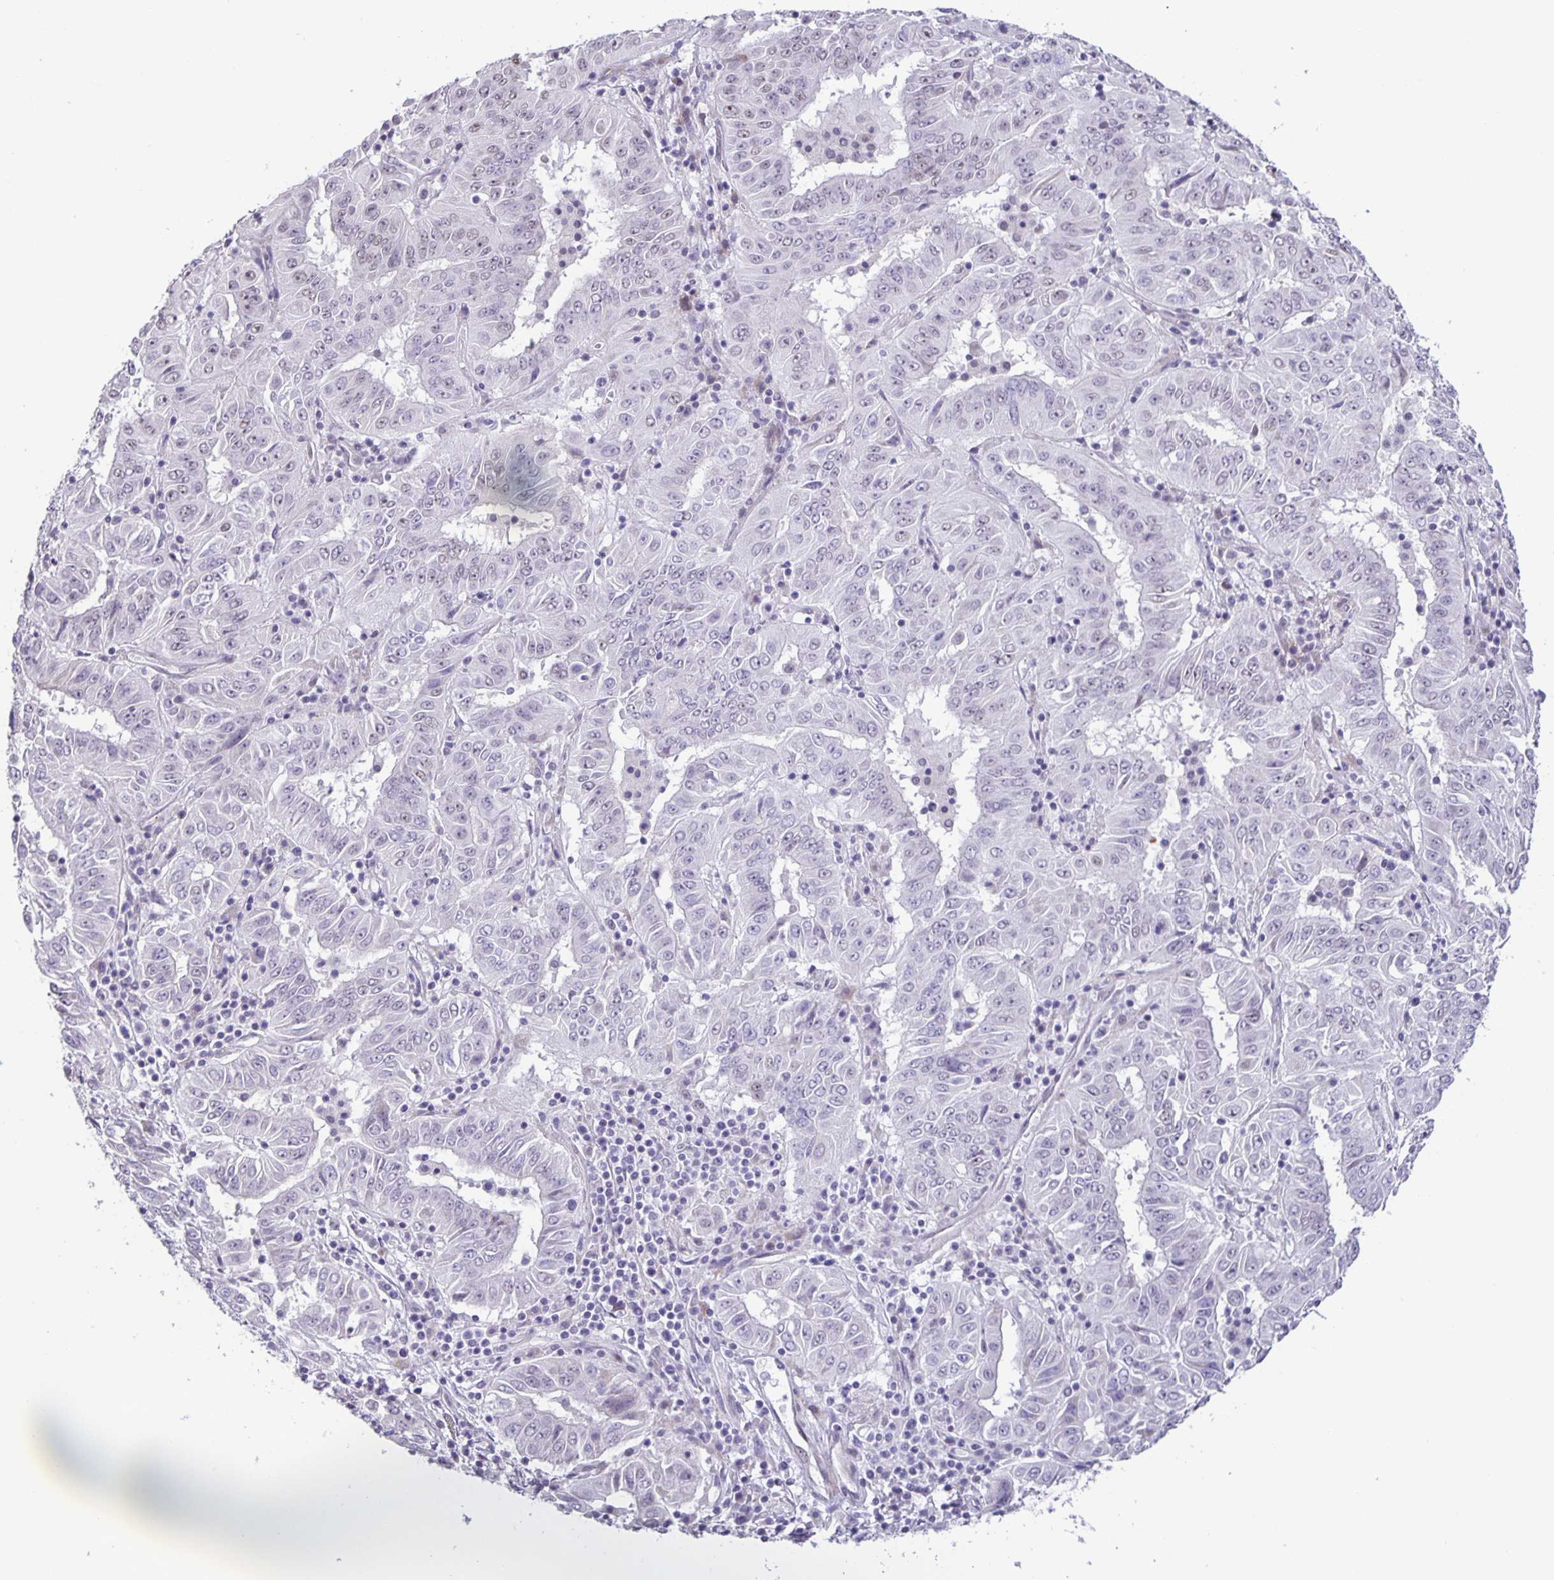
{"staining": {"intensity": "negative", "quantity": "none", "location": "none"}, "tissue": "pancreatic cancer", "cell_type": "Tumor cells", "image_type": "cancer", "snomed": [{"axis": "morphology", "description": "Adenocarcinoma, NOS"}, {"axis": "topography", "description": "Pancreas"}], "caption": "This is an immunohistochemistry histopathology image of human pancreatic cancer (adenocarcinoma). There is no positivity in tumor cells.", "gene": "PHRF1", "patient": {"sex": "male", "age": 63}}